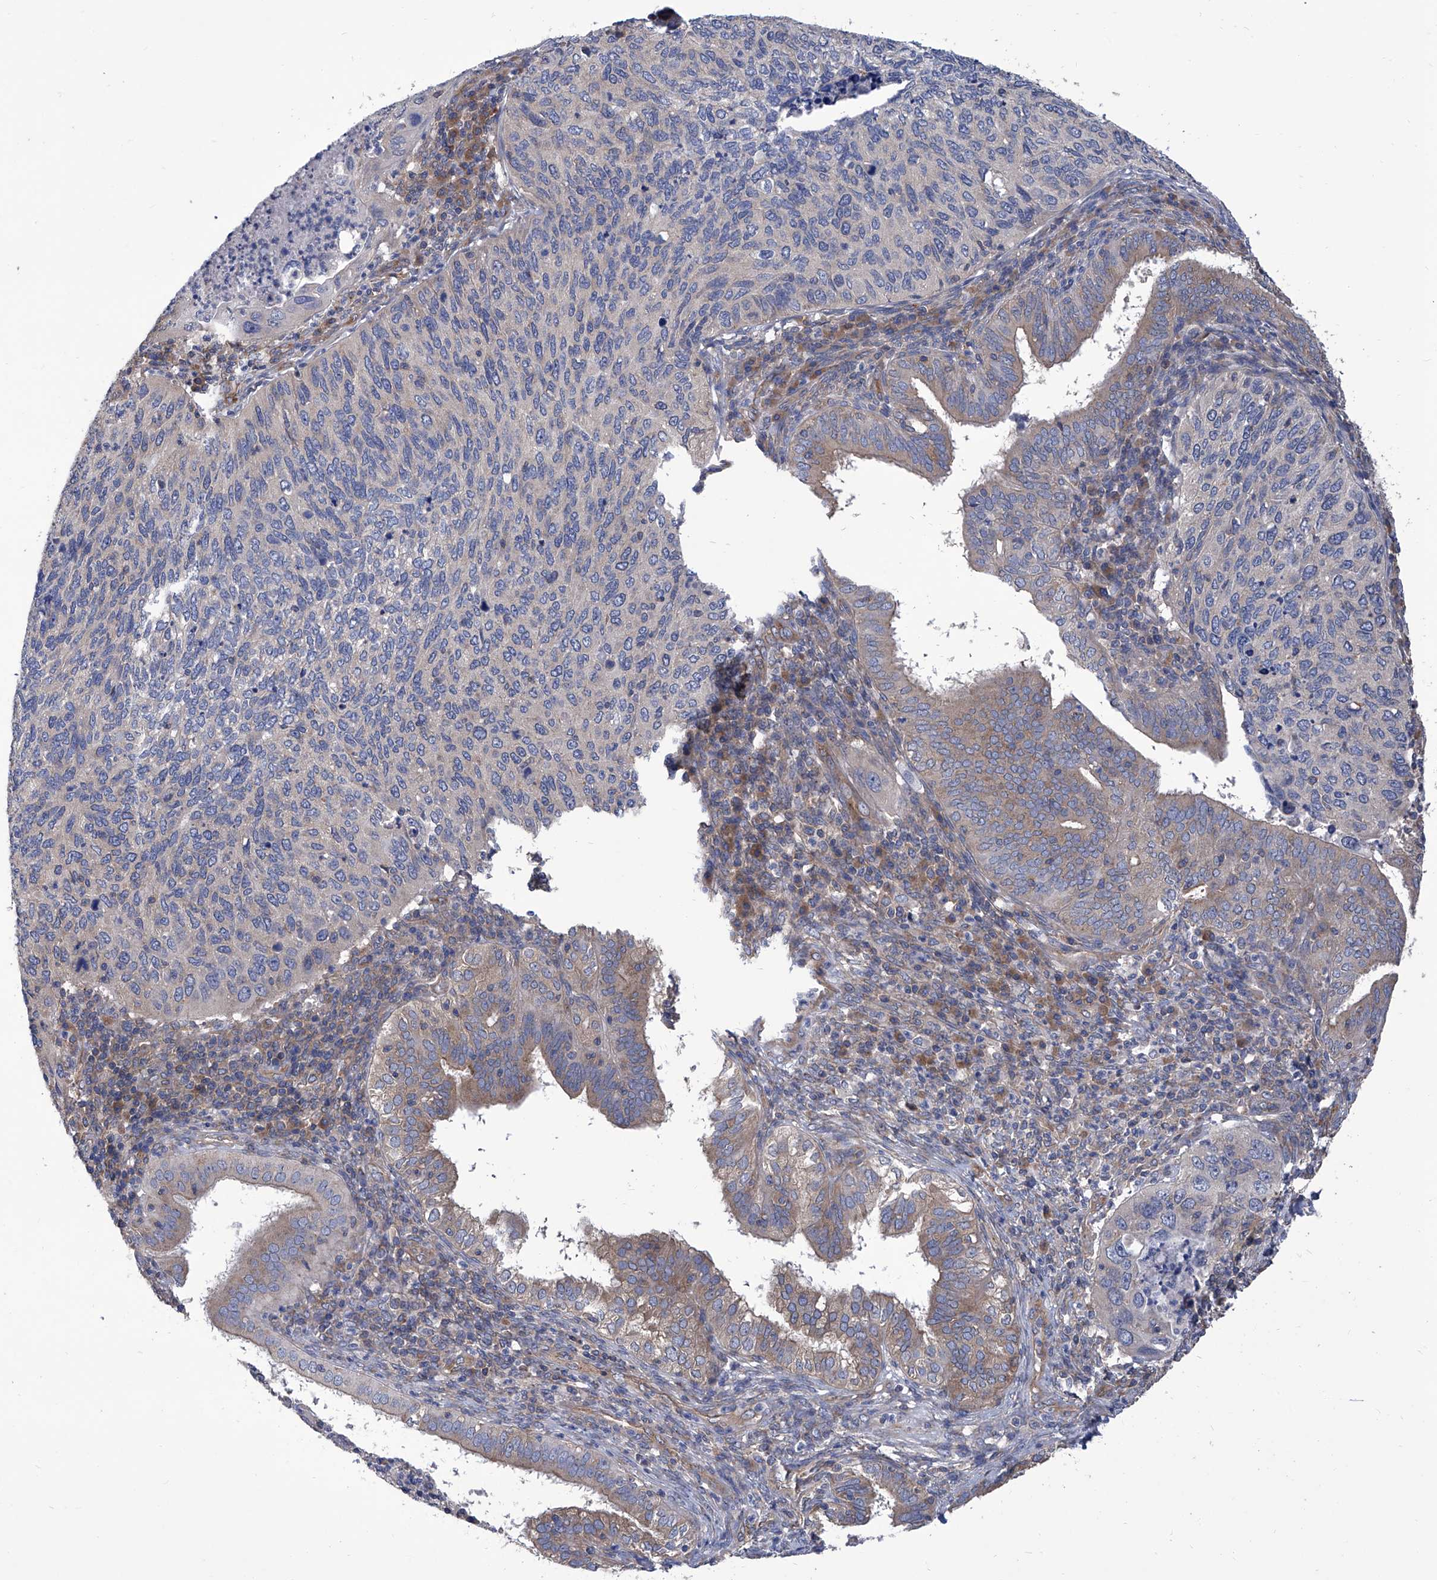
{"staining": {"intensity": "weak", "quantity": "<25%", "location": "cytoplasmic/membranous"}, "tissue": "cervical cancer", "cell_type": "Tumor cells", "image_type": "cancer", "snomed": [{"axis": "morphology", "description": "Squamous cell carcinoma, NOS"}, {"axis": "topography", "description": "Cervix"}], "caption": "Immunohistochemistry histopathology image of human cervical cancer (squamous cell carcinoma) stained for a protein (brown), which shows no expression in tumor cells.", "gene": "TJAP1", "patient": {"sex": "female", "age": 38}}